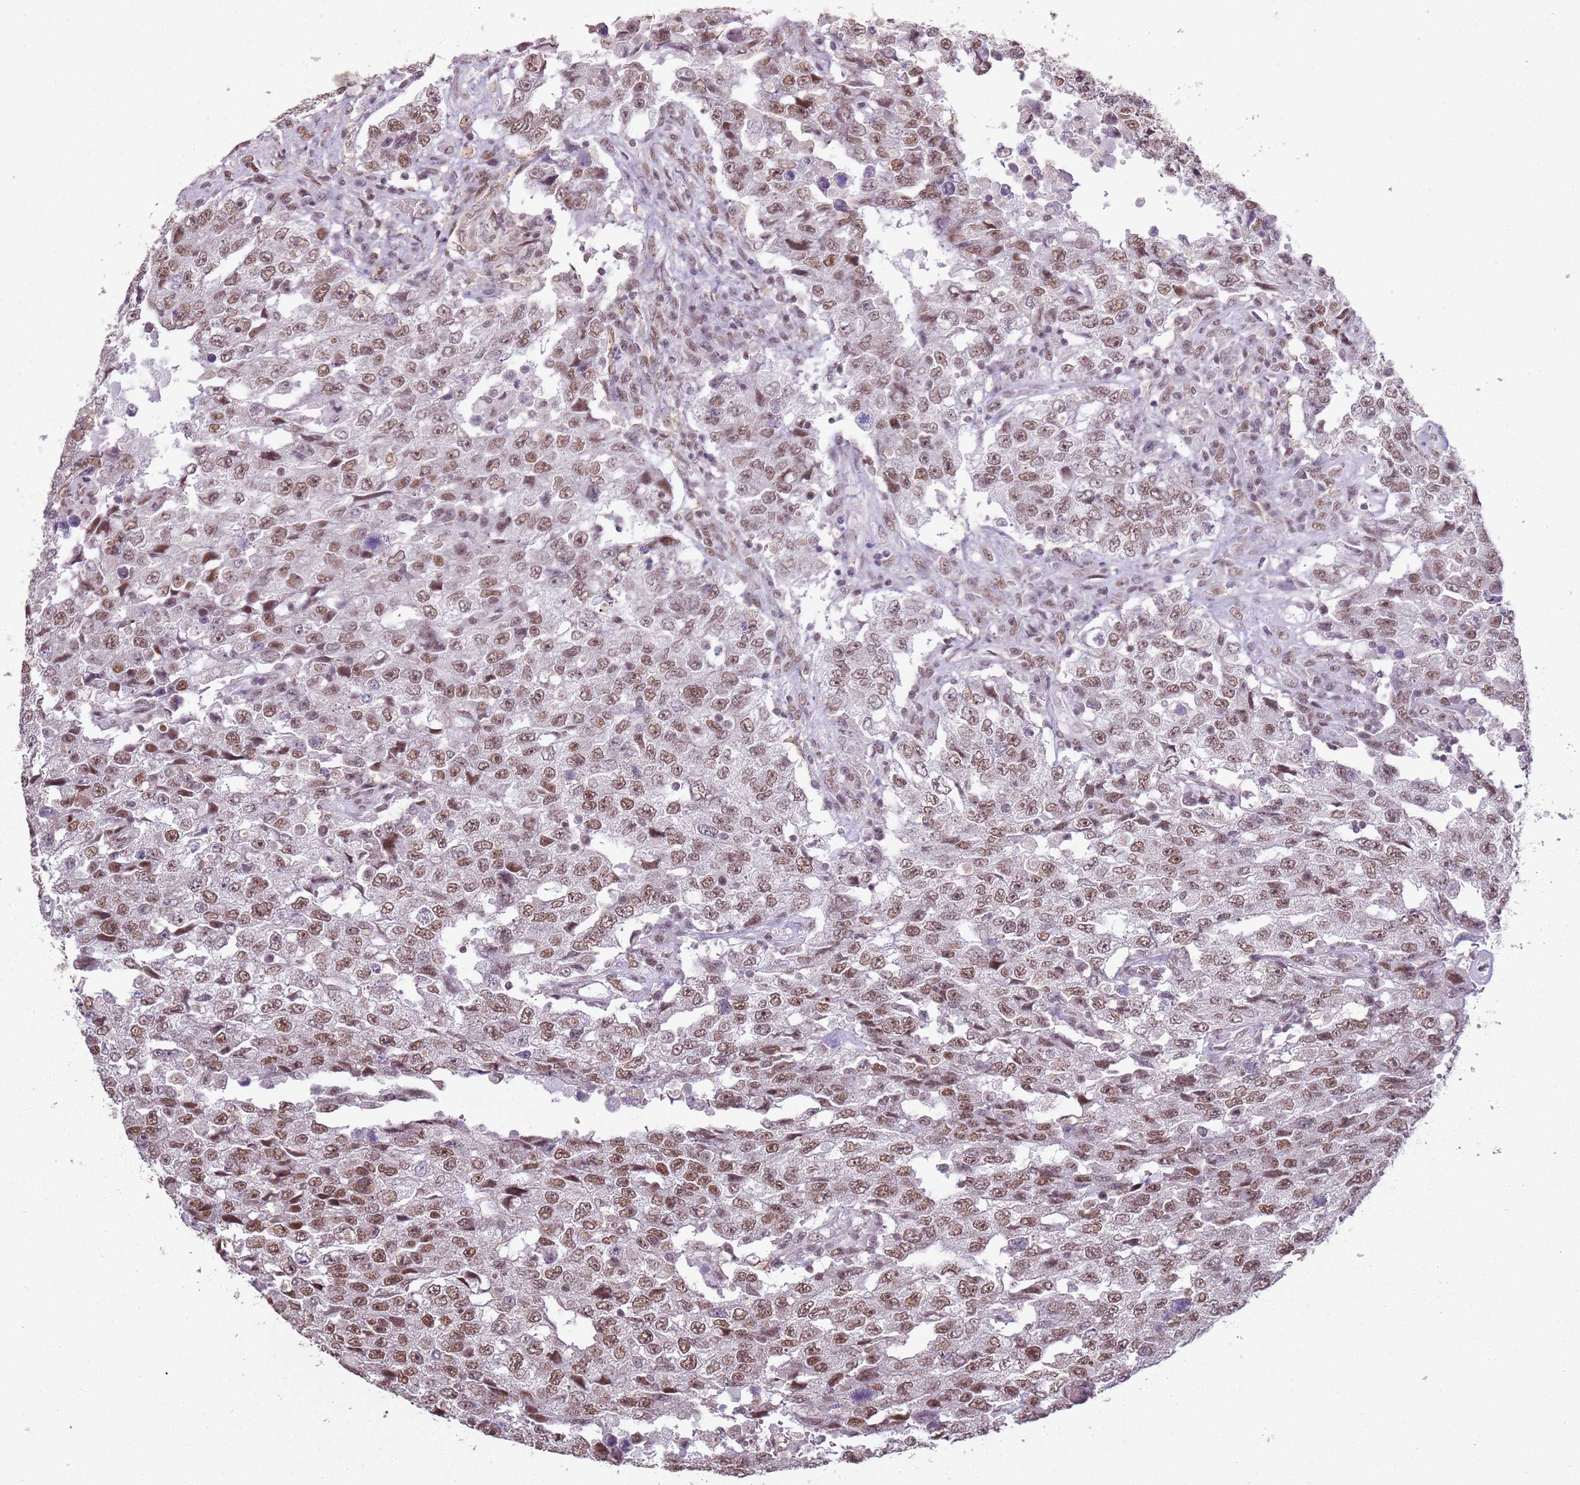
{"staining": {"intensity": "moderate", "quantity": ">75%", "location": "nuclear"}, "tissue": "testis cancer", "cell_type": "Tumor cells", "image_type": "cancer", "snomed": [{"axis": "morphology", "description": "Carcinoma, Embryonal, NOS"}, {"axis": "topography", "description": "Testis"}], "caption": "Protein expression analysis of human testis cancer (embryonal carcinoma) reveals moderate nuclear positivity in about >75% of tumor cells.", "gene": "ARL14EP", "patient": {"sex": "male", "age": 26}}